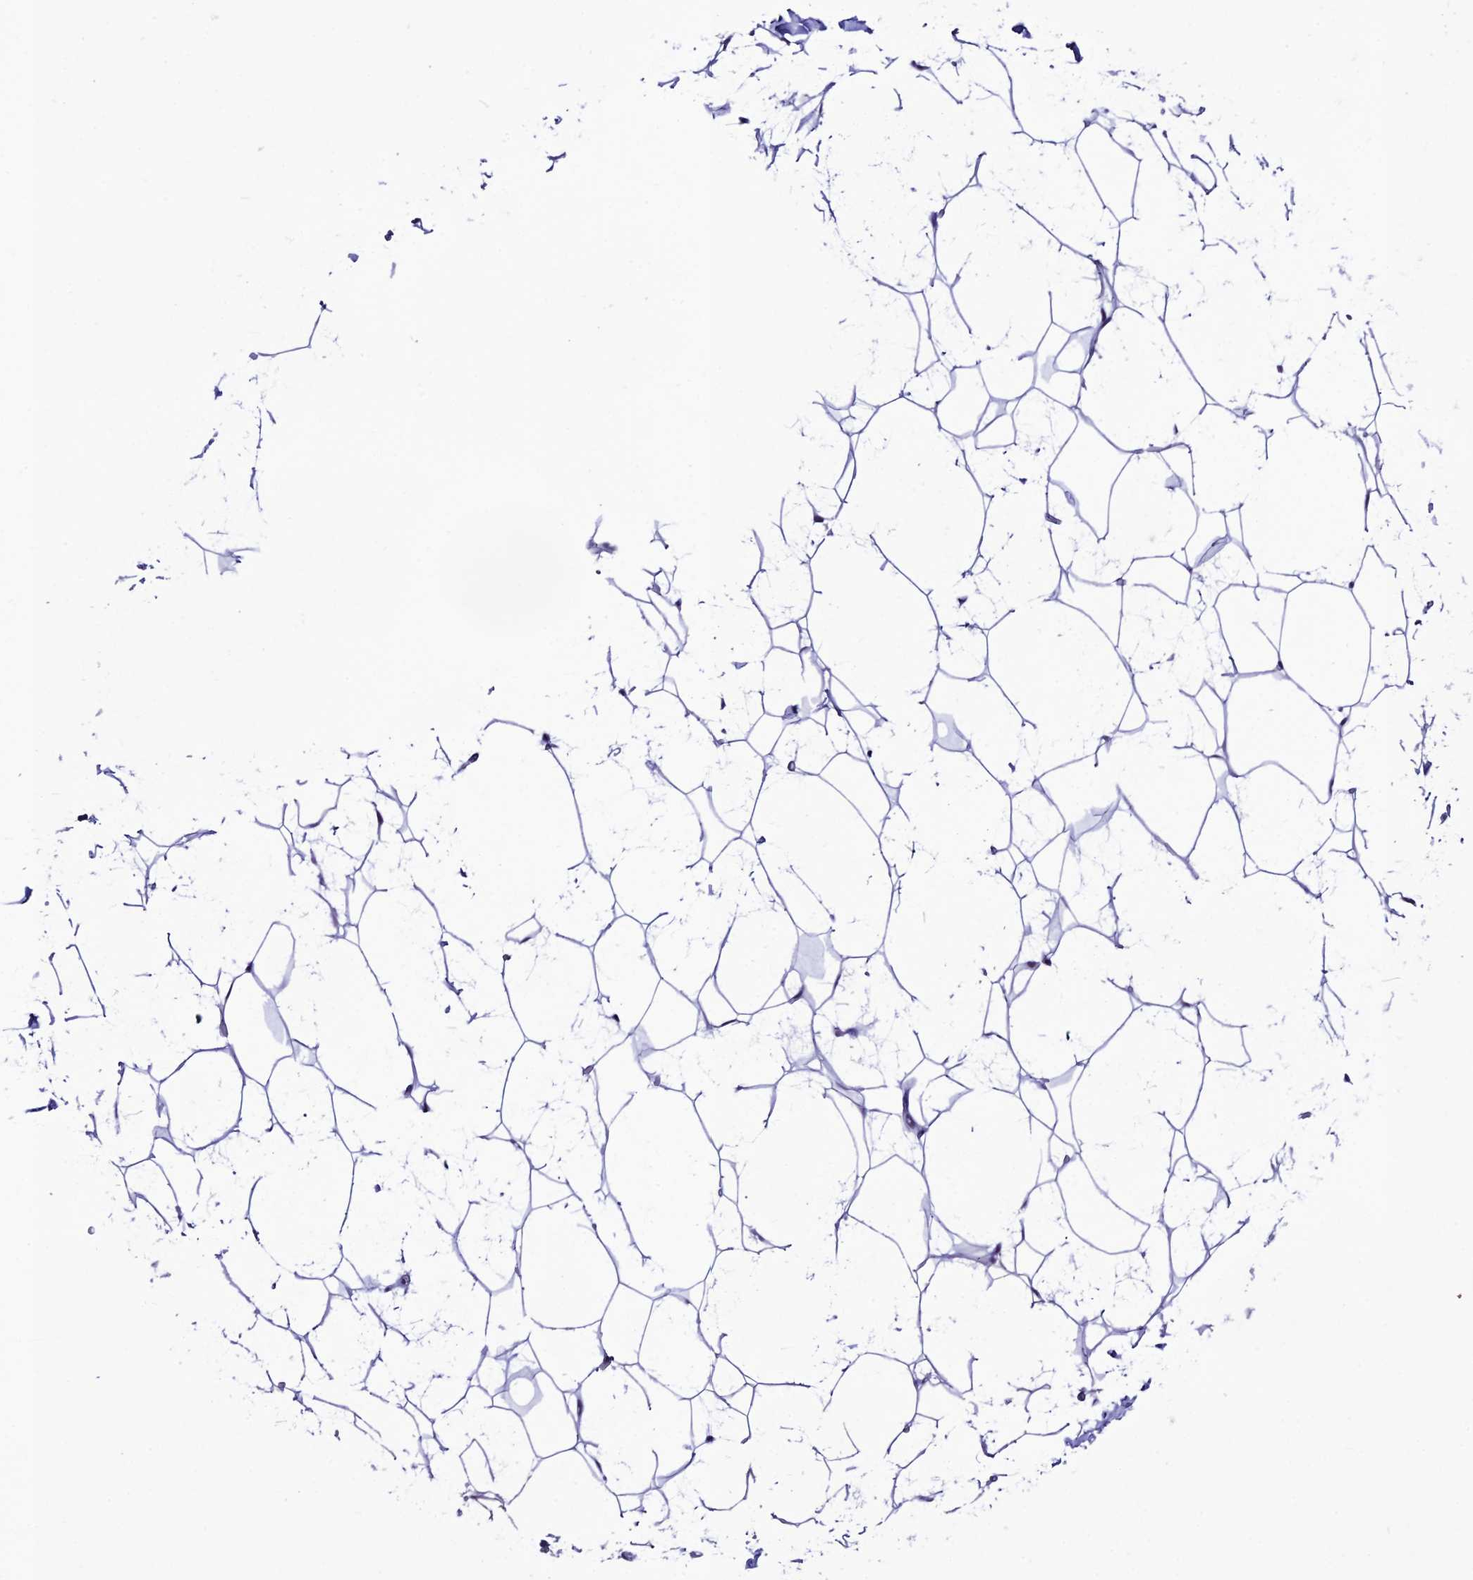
{"staining": {"intensity": "negative", "quantity": "none", "location": "none"}, "tissue": "adipose tissue", "cell_type": "Adipocytes", "image_type": "normal", "snomed": [{"axis": "morphology", "description": "Normal tissue, NOS"}, {"axis": "topography", "description": "Breast"}], "caption": "This is a photomicrograph of immunohistochemistry staining of benign adipose tissue, which shows no expression in adipocytes. (IHC, brightfield microscopy, high magnification).", "gene": "MFSD2B", "patient": {"sex": "female", "age": 26}}